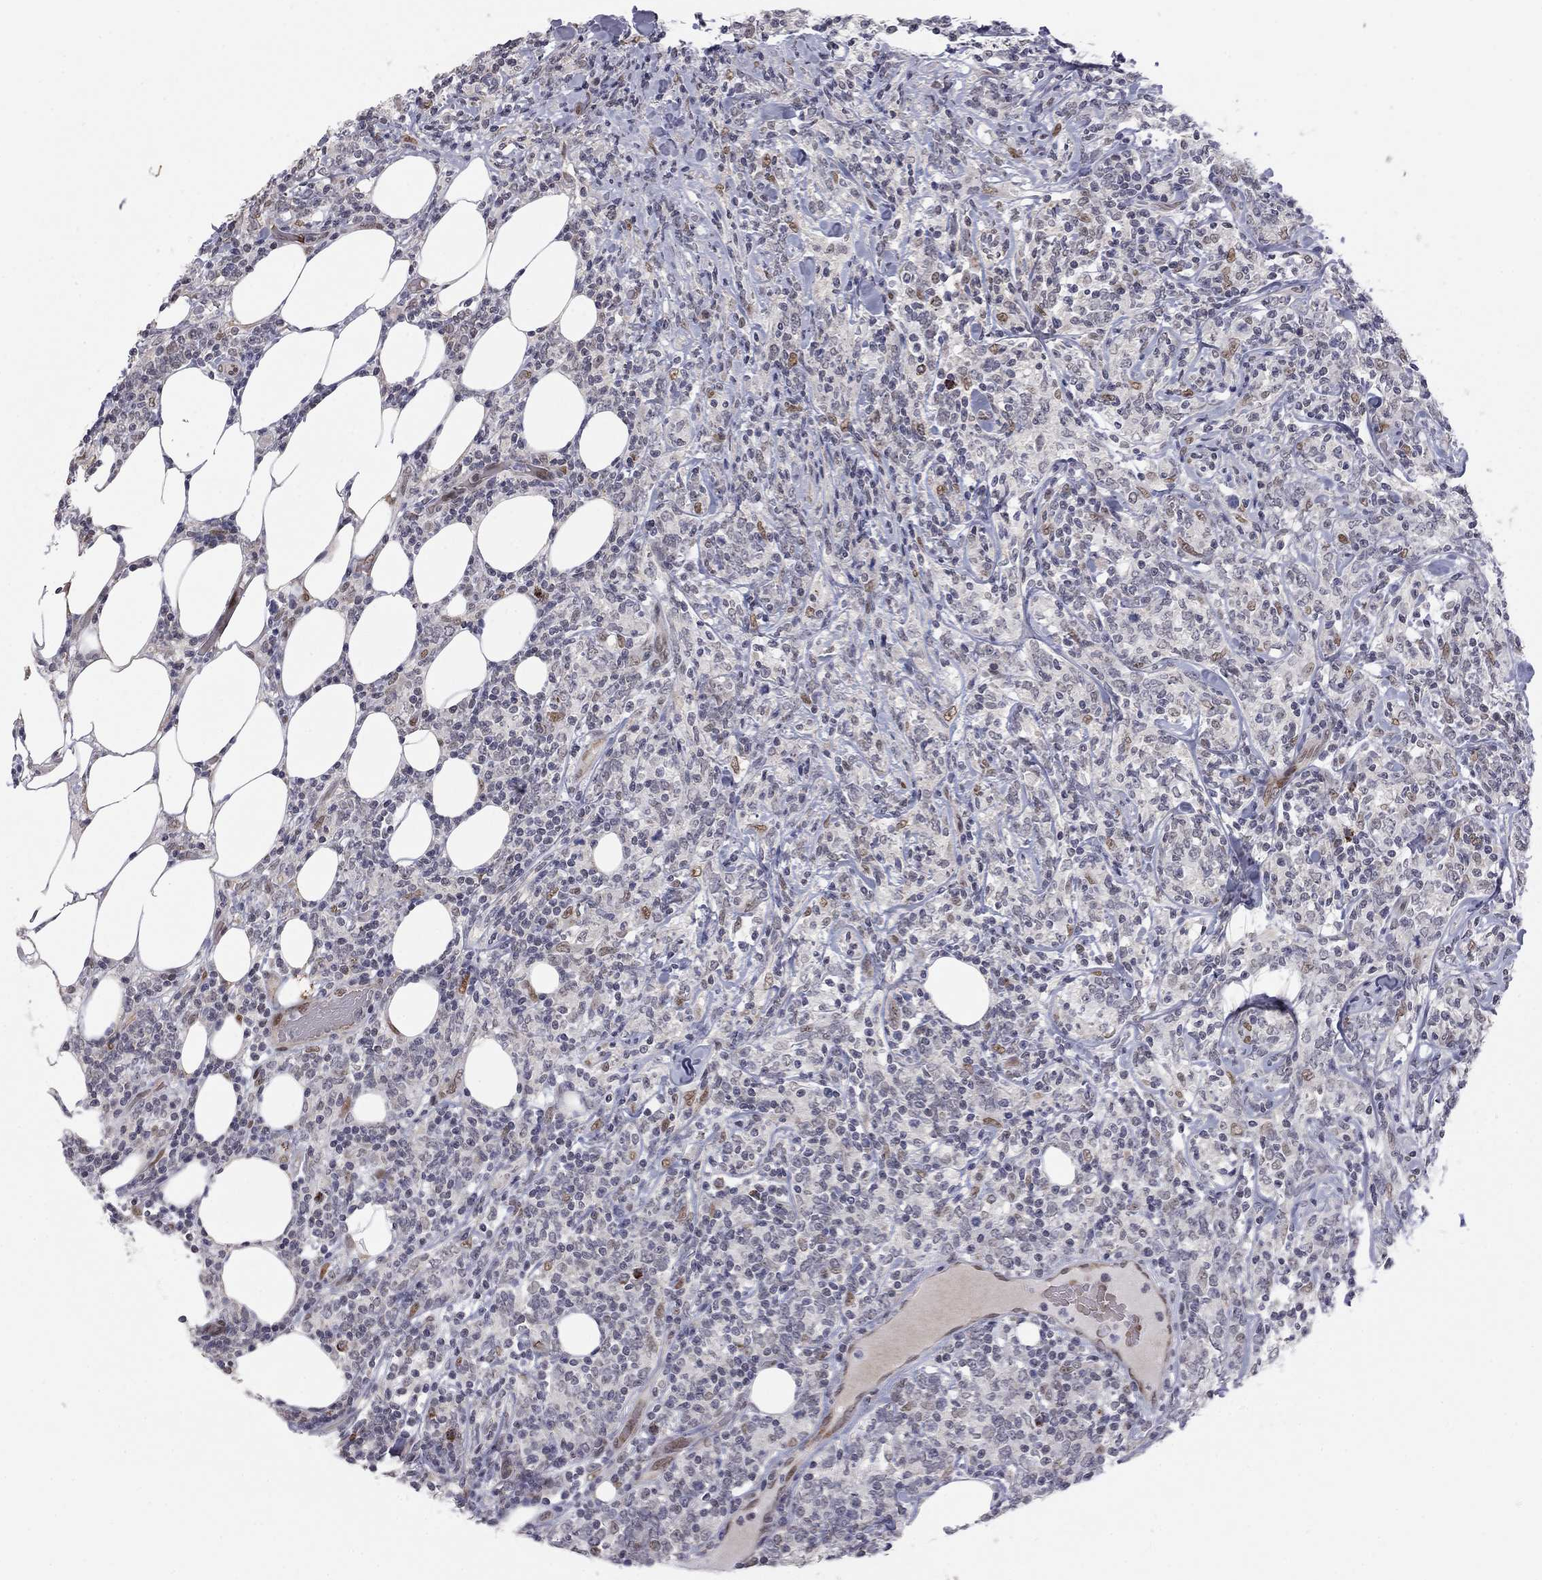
{"staining": {"intensity": "negative", "quantity": "none", "location": "none"}, "tissue": "lymphoma", "cell_type": "Tumor cells", "image_type": "cancer", "snomed": [{"axis": "morphology", "description": "Malignant lymphoma, non-Hodgkin's type, High grade"}, {"axis": "topography", "description": "Lymph node"}], "caption": "Tumor cells are negative for brown protein staining in lymphoma.", "gene": "MC3R", "patient": {"sex": "female", "age": 84}}